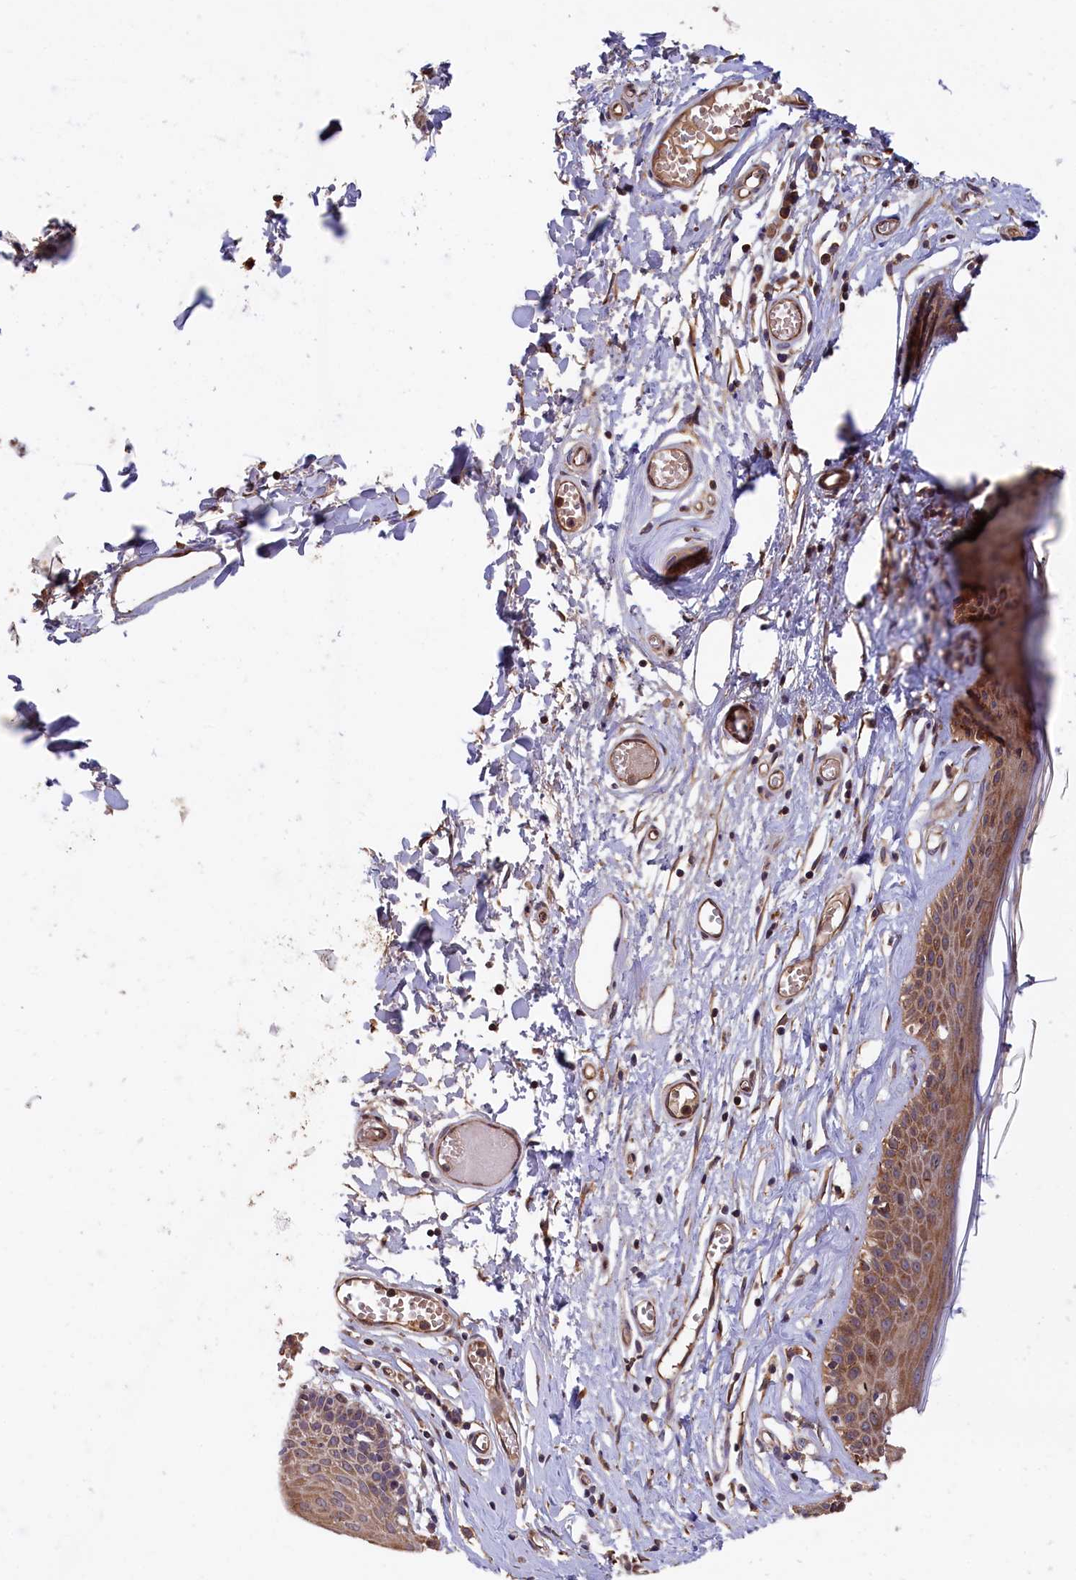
{"staining": {"intensity": "moderate", "quantity": ">75%", "location": "cytoplasmic/membranous"}, "tissue": "skin", "cell_type": "Epidermal cells", "image_type": "normal", "snomed": [{"axis": "morphology", "description": "Normal tissue, NOS"}, {"axis": "topography", "description": "Adipose tissue"}, {"axis": "topography", "description": "Vascular tissue"}, {"axis": "topography", "description": "Vulva"}, {"axis": "topography", "description": "Peripheral nerve tissue"}], "caption": "IHC of unremarkable human skin exhibits medium levels of moderate cytoplasmic/membranous expression in about >75% of epidermal cells.", "gene": "GREB1L", "patient": {"sex": "female", "age": 86}}